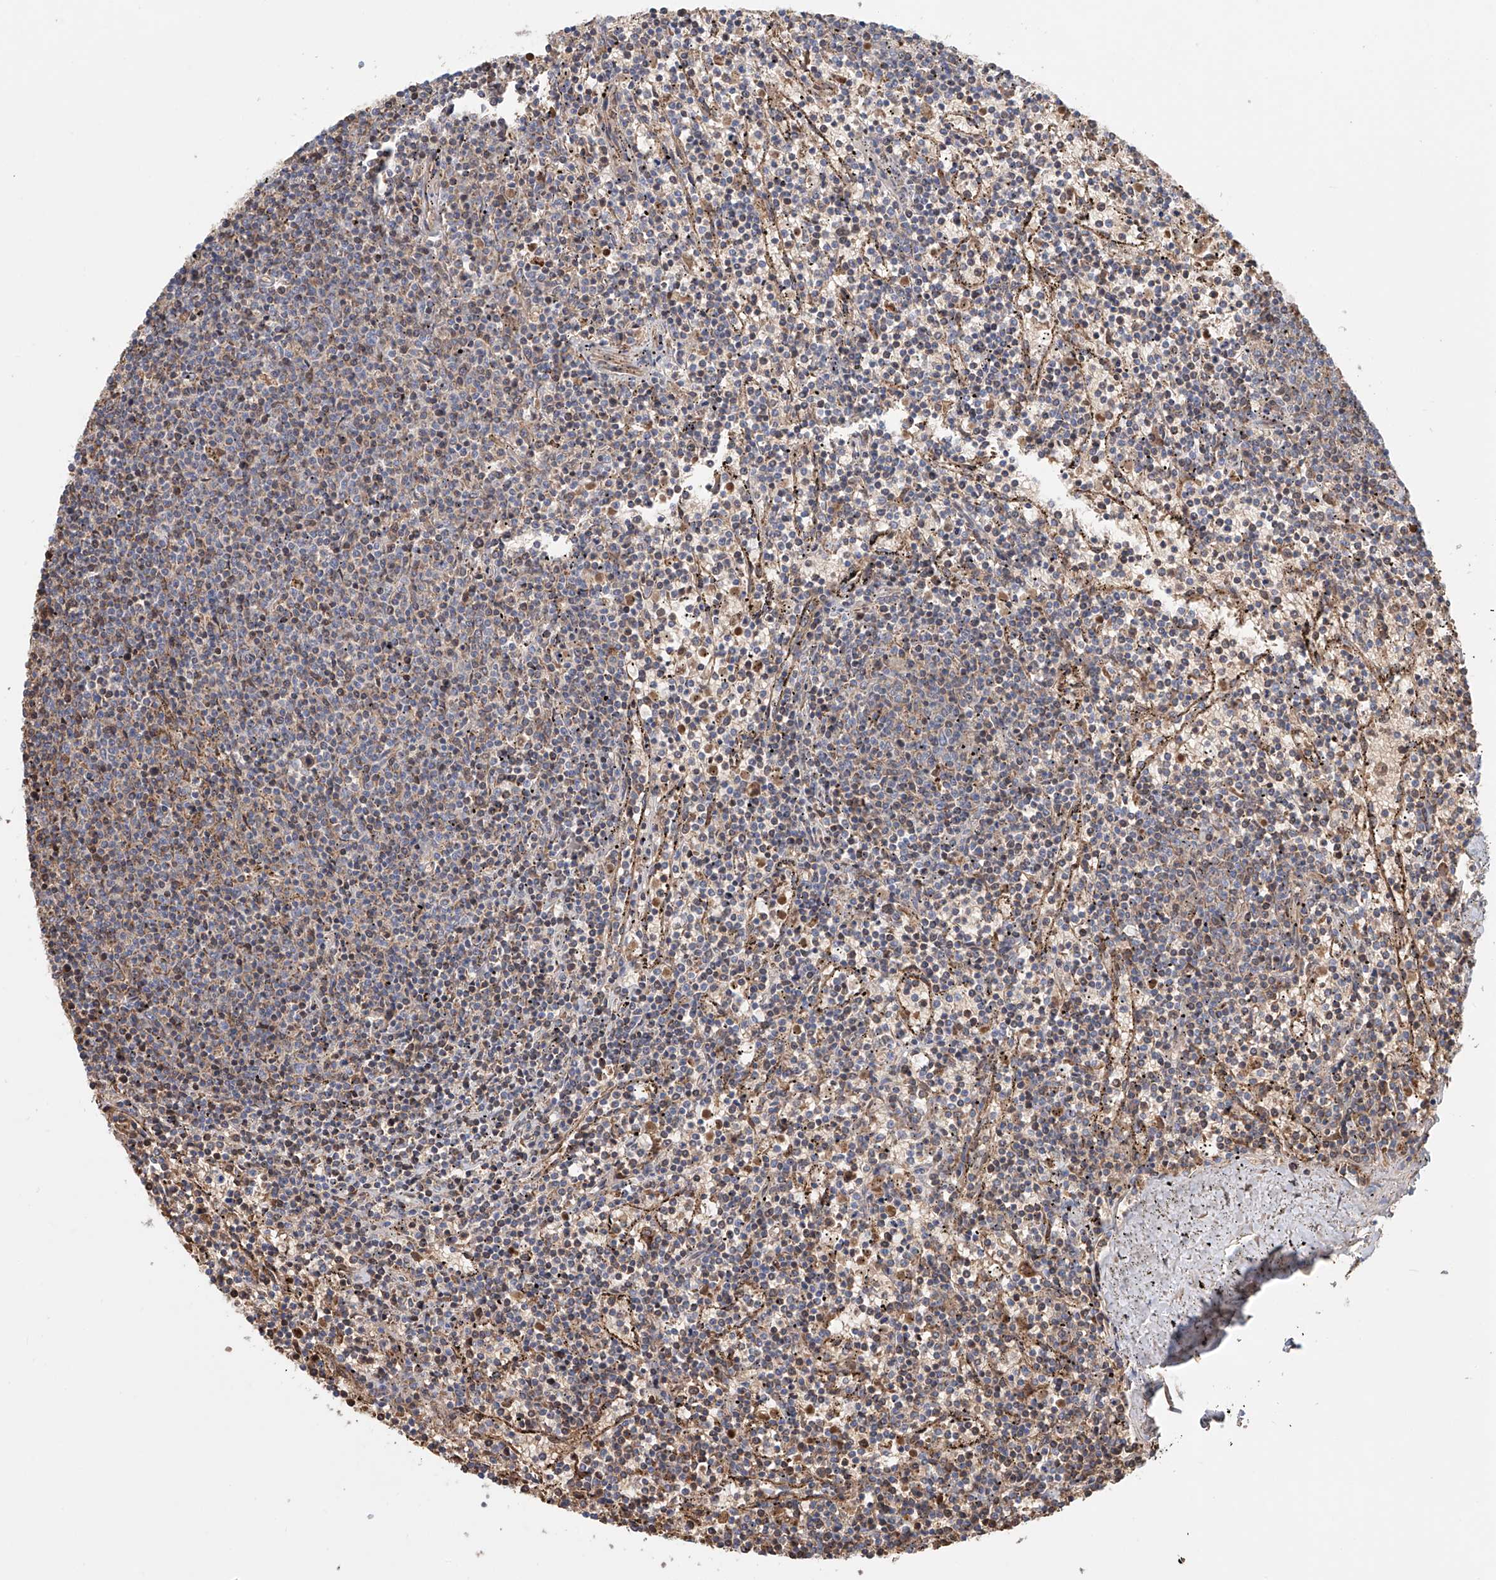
{"staining": {"intensity": "weak", "quantity": "25%-75%", "location": "cytoplasmic/membranous"}, "tissue": "lymphoma", "cell_type": "Tumor cells", "image_type": "cancer", "snomed": [{"axis": "morphology", "description": "Malignant lymphoma, non-Hodgkin's type, Low grade"}, {"axis": "topography", "description": "Spleen"}], "caption": "Lymphoma was stained to show a protein in brown. There is low levels of weak cytoplasmic/membranous staining in about 25%-75% of tumor cells.", "gene": "MCL1", "patient": {"sex": "female", "age": 50}}